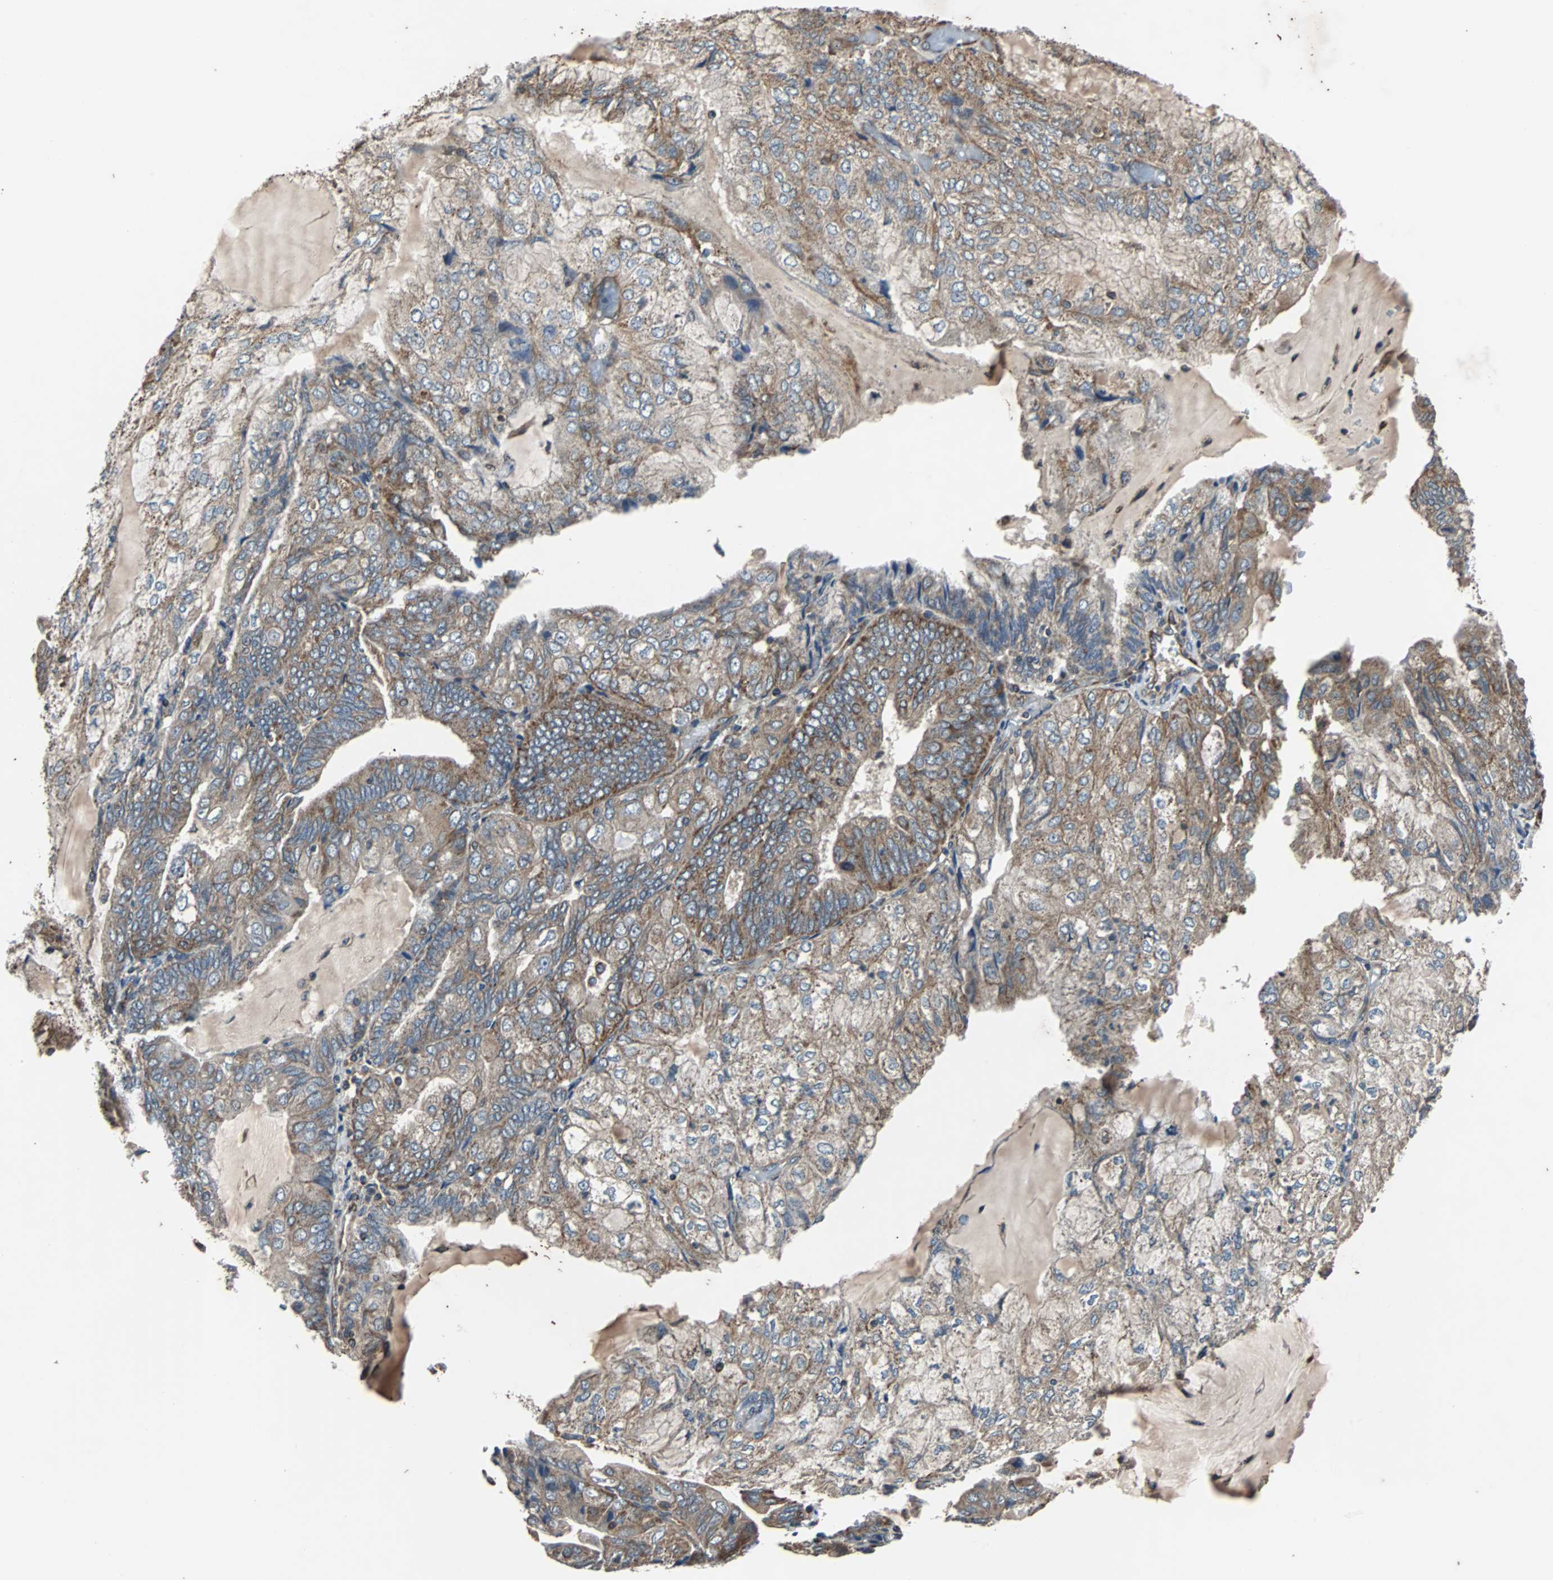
{"staining": {"intensity": "moderate", "quantity": ">75%", "location": "cytoplasmic/membranous"}, "tissue": "endometrial cancer", "cell_type": "Tumor cells", "image_type": "cancer", "snomed": [{"axis": "morphology", "description": "Adenocarcinoma, NOS"}, {"axis": "topography", "description": "Endometrium"}], "caption": "Endometrial cancer (adenocarcinoma) stained for a protein reveals moderate cytoplasmic/membranous positivity in tumor cells. The staining is performed using DAB brown chromogen to label protein expression. The nuclei are counter-stained blue using hematoxylin.", "gene": "ACTR3", "patient": {"sex": "female", "age": 81}}